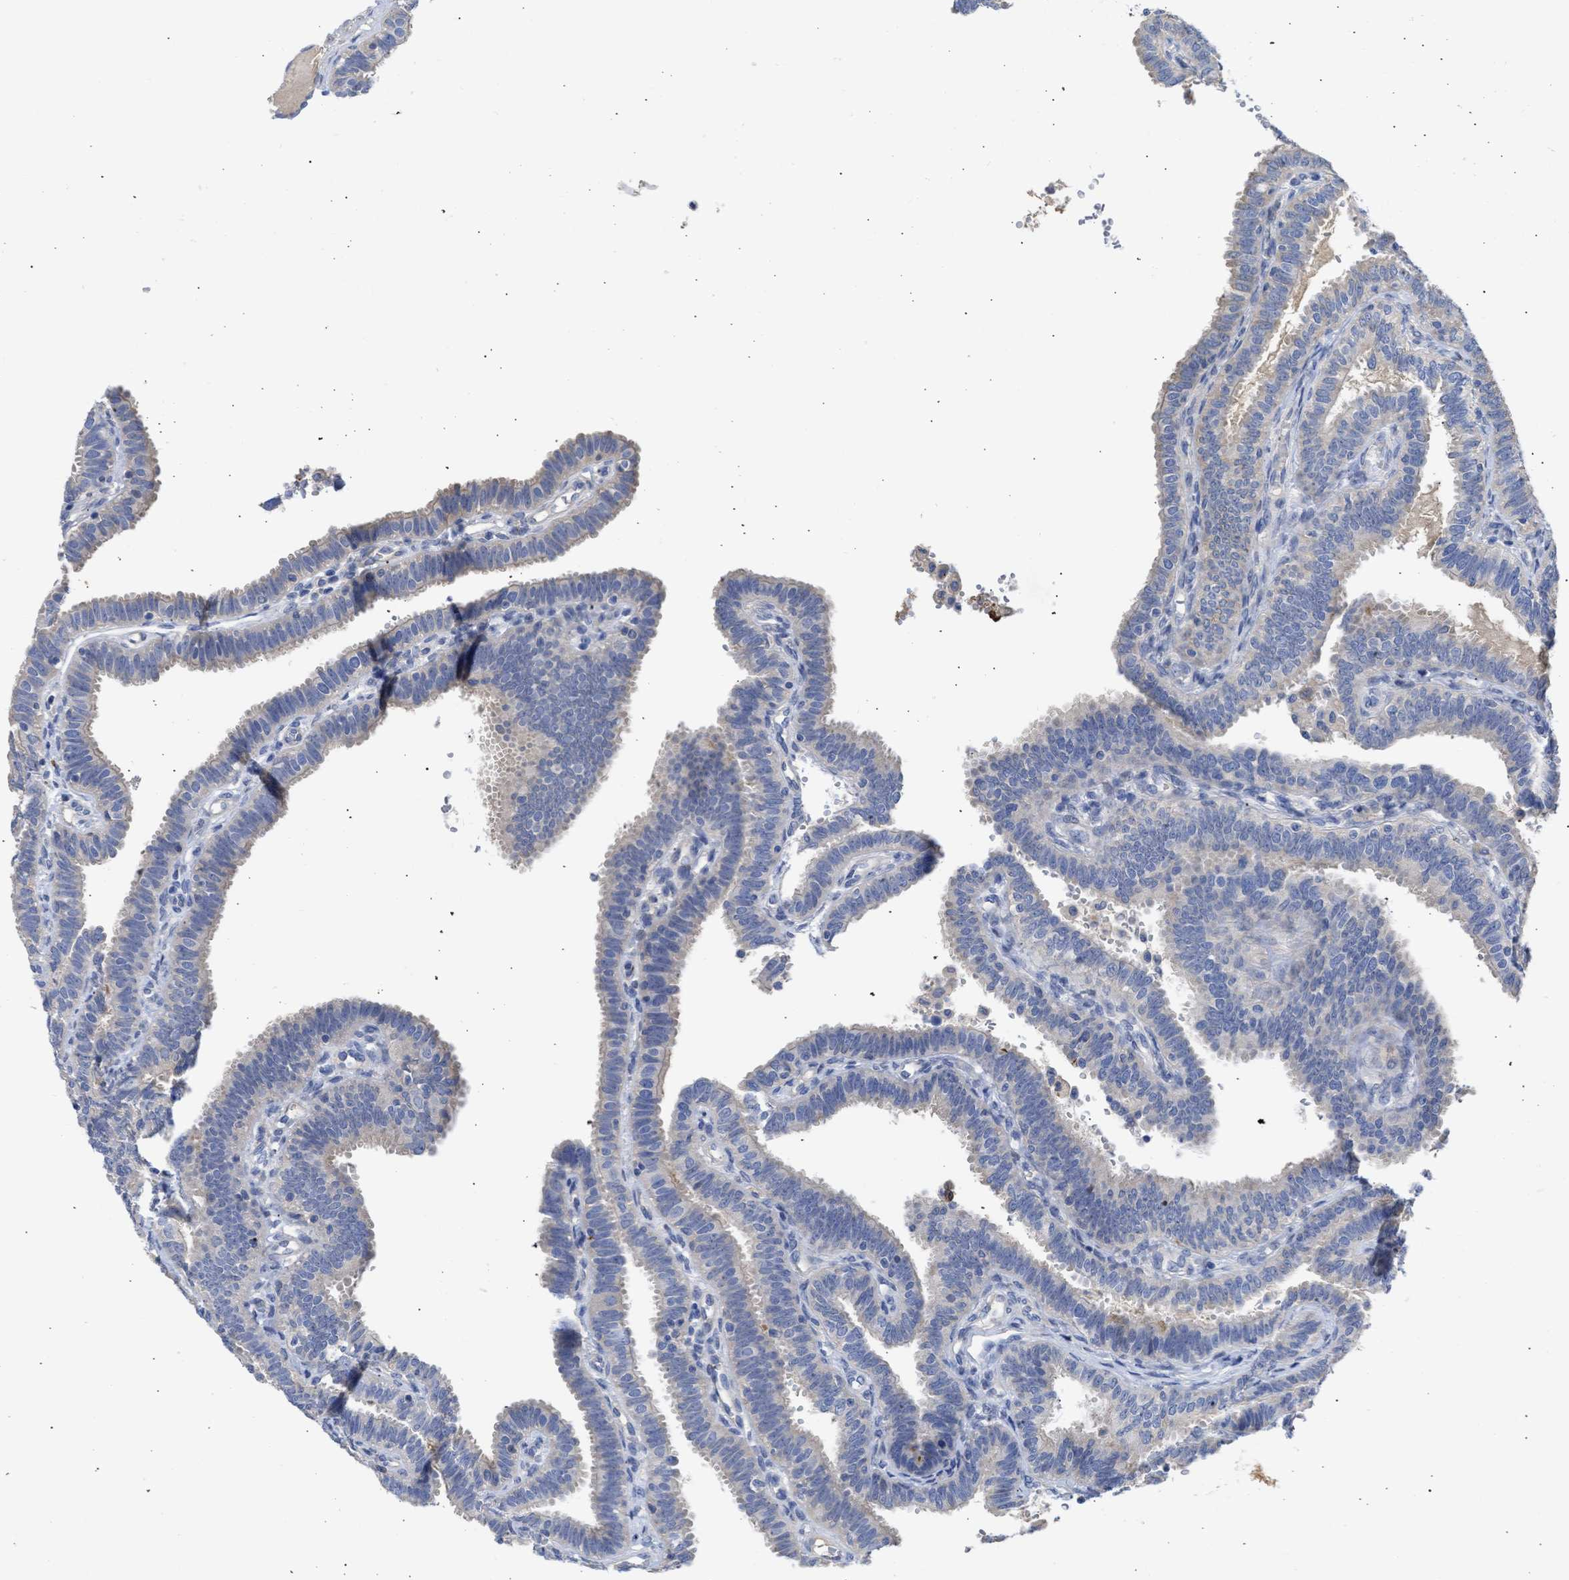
{"staining": {"intensity": "negative", "quantity": "none", "location": "none"}, "tissue": "fallopian tube", "cell_type": "Glandular cells", "image_type": "normal", "snomed": [{"axis": "morphology", "description": "Normal tissue, NOS"}, {"axis": "topography", "description": "Fallopian tube"}, {"axis": "topography", "description": "Placenta"}], "caption": "Immunohistochemistry micrograph of benign fallopian tube: fallopian tube stained with DAB (3,3'-diaminobenzidine) reveals no significant protein staining in glandular cells.", "gene": "ARHGEF4", "patient": {"sex": "female", "age": 34}}